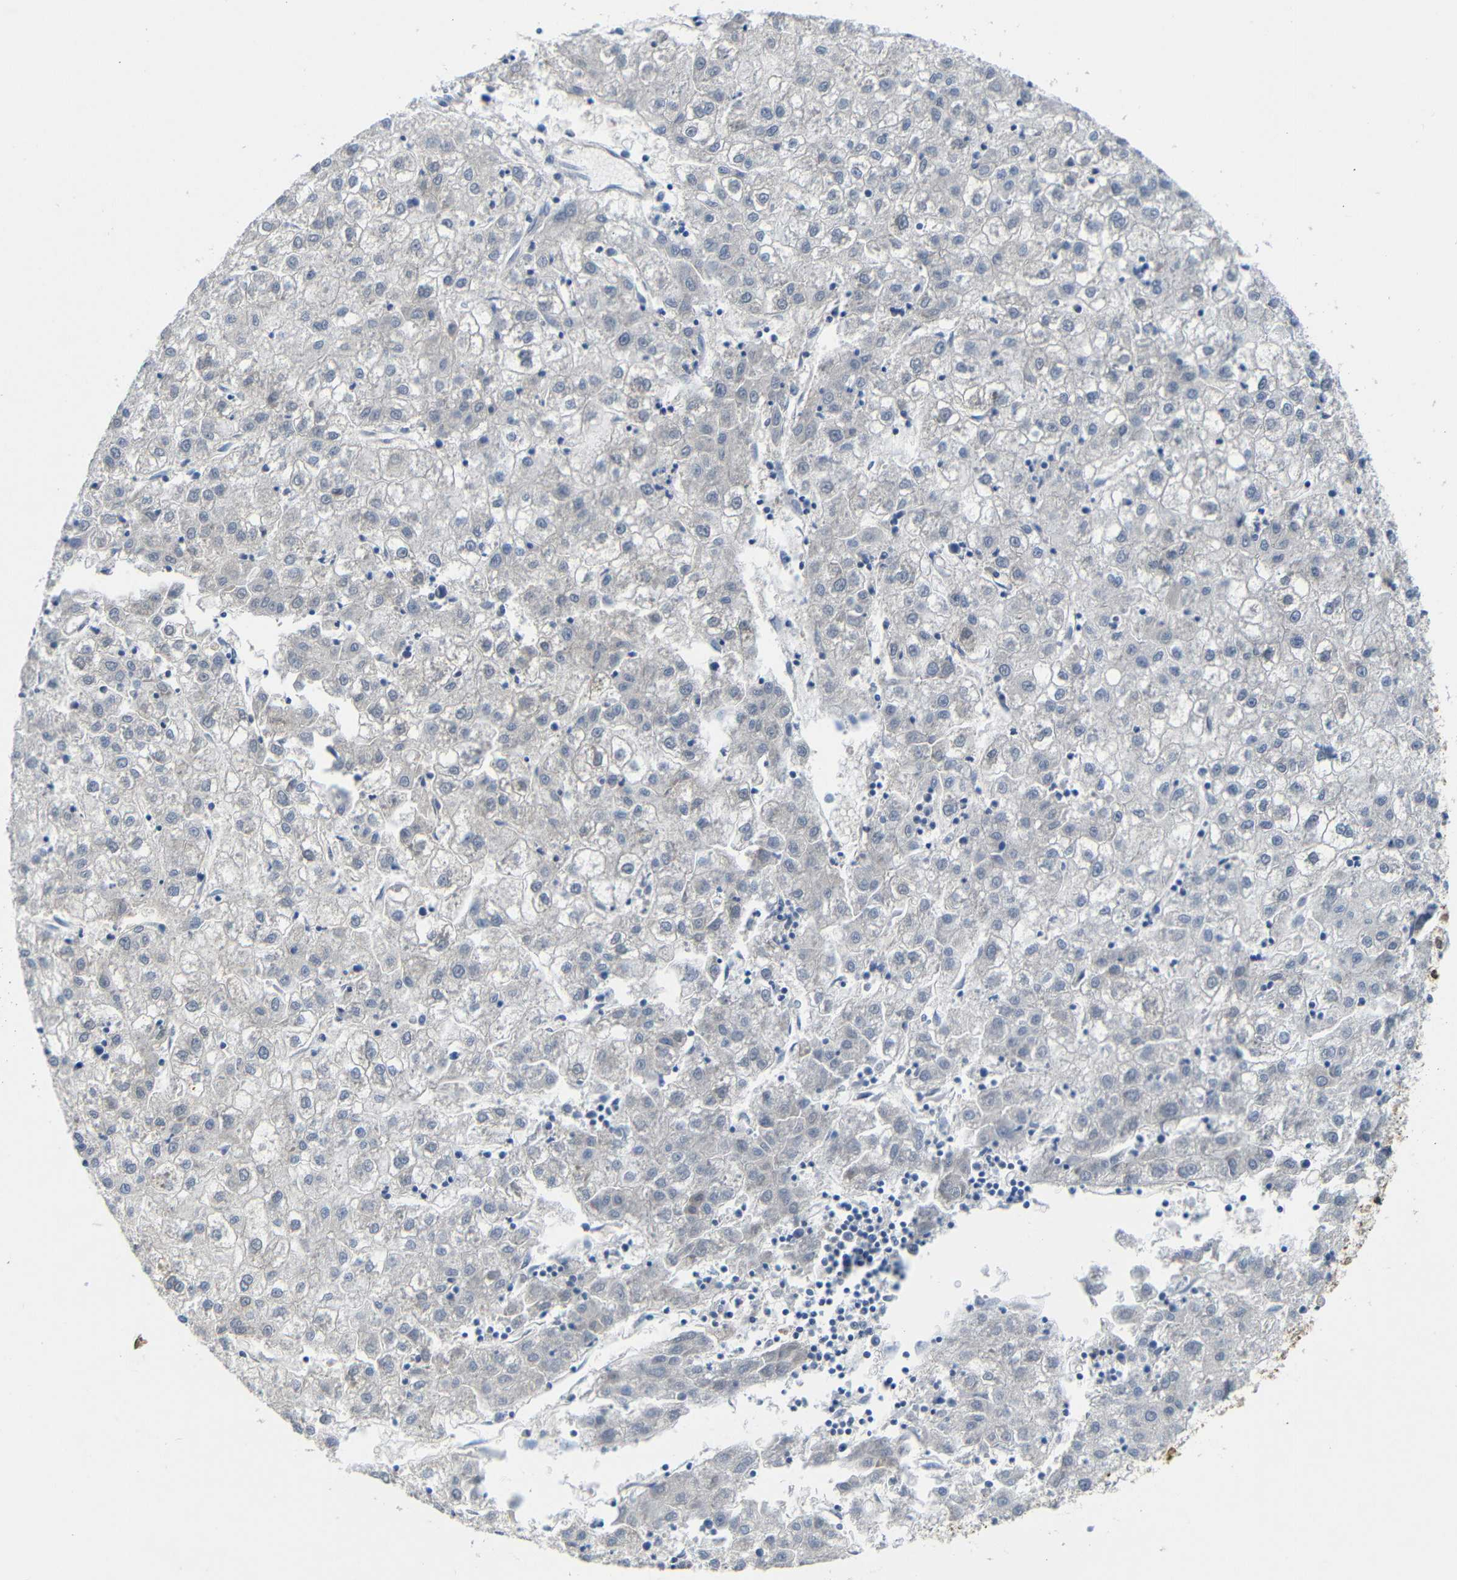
{"staining": {"intensity": "negative", "quantity": "none", "location": "none"}, "tissue": "liver cancer", "cell_type": "Tumor cells", "image_type": "cancer", "snomed": [{"axis": "morphology", "description": "Carcinoma, Hepatocellular, NOS"}, {"axis": "topography", "description": "Liver"}], "caption": "Image shows no protein expression in tumor cells of liver cancer tissue.", "gene": "TBC1D32", "patient": {"sex": "male", "age": 72}}